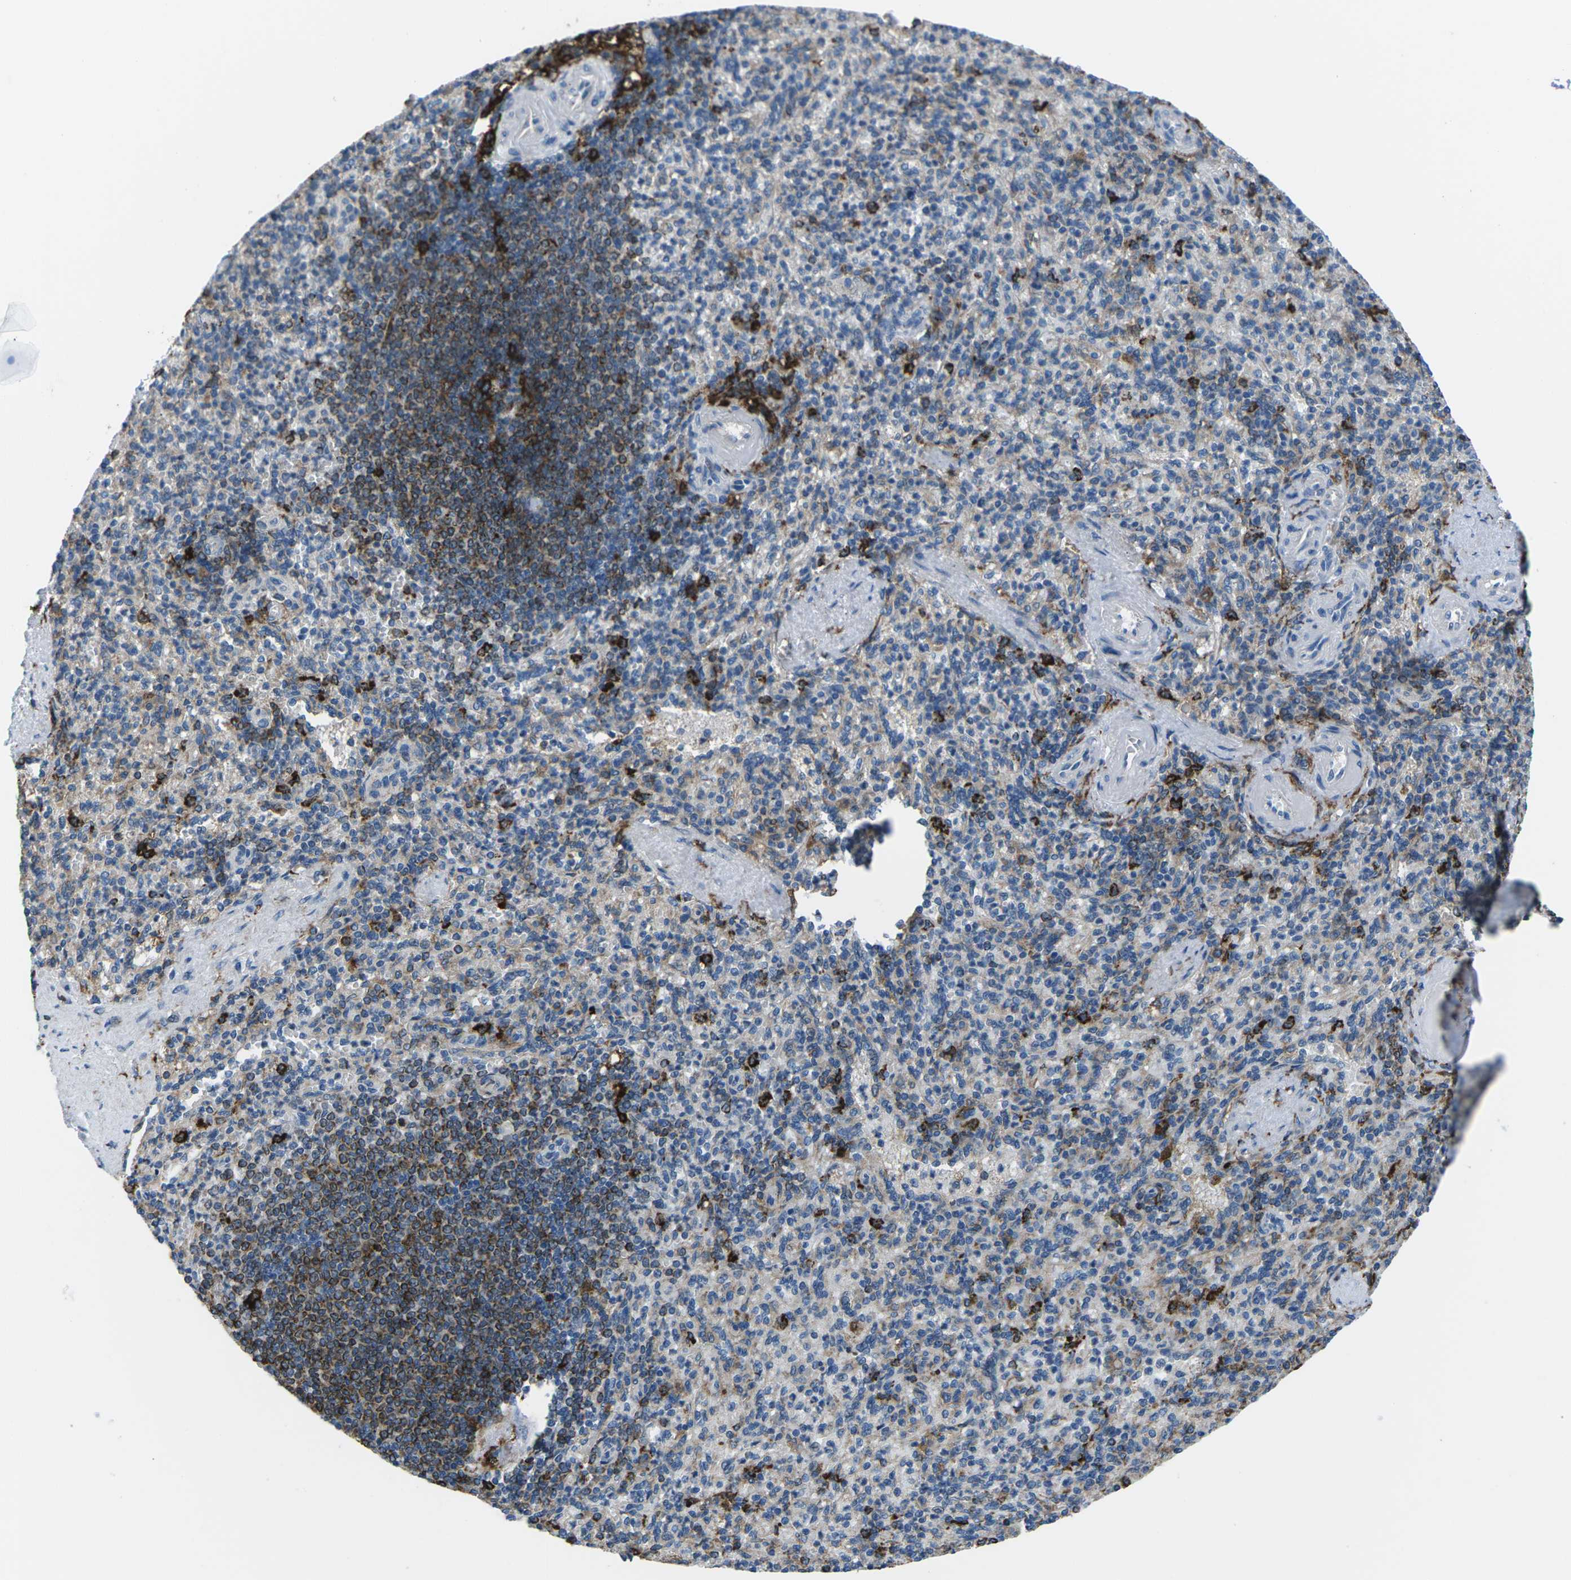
{"staining": {"intensity": "moderate", "quantity": "25%-75%", "location": "cytoplasmic/membranous"}, "tissue": "spleen", "cell_type": "Cells in red pulp", "image_type": "normal", "snomed": [{"axis": "morphology", "description": "Normal tissue, NOS"}, {"axis": "topography", "description": "Spleen"}], "caption": "Human spleen stained with a brown dye shows moderate cytoplasmic/membranous positive expression in about 25%-75% of cells in red pulp.", "gene": "PTPN1", "patient": {"sex": "female", "age": 74}}